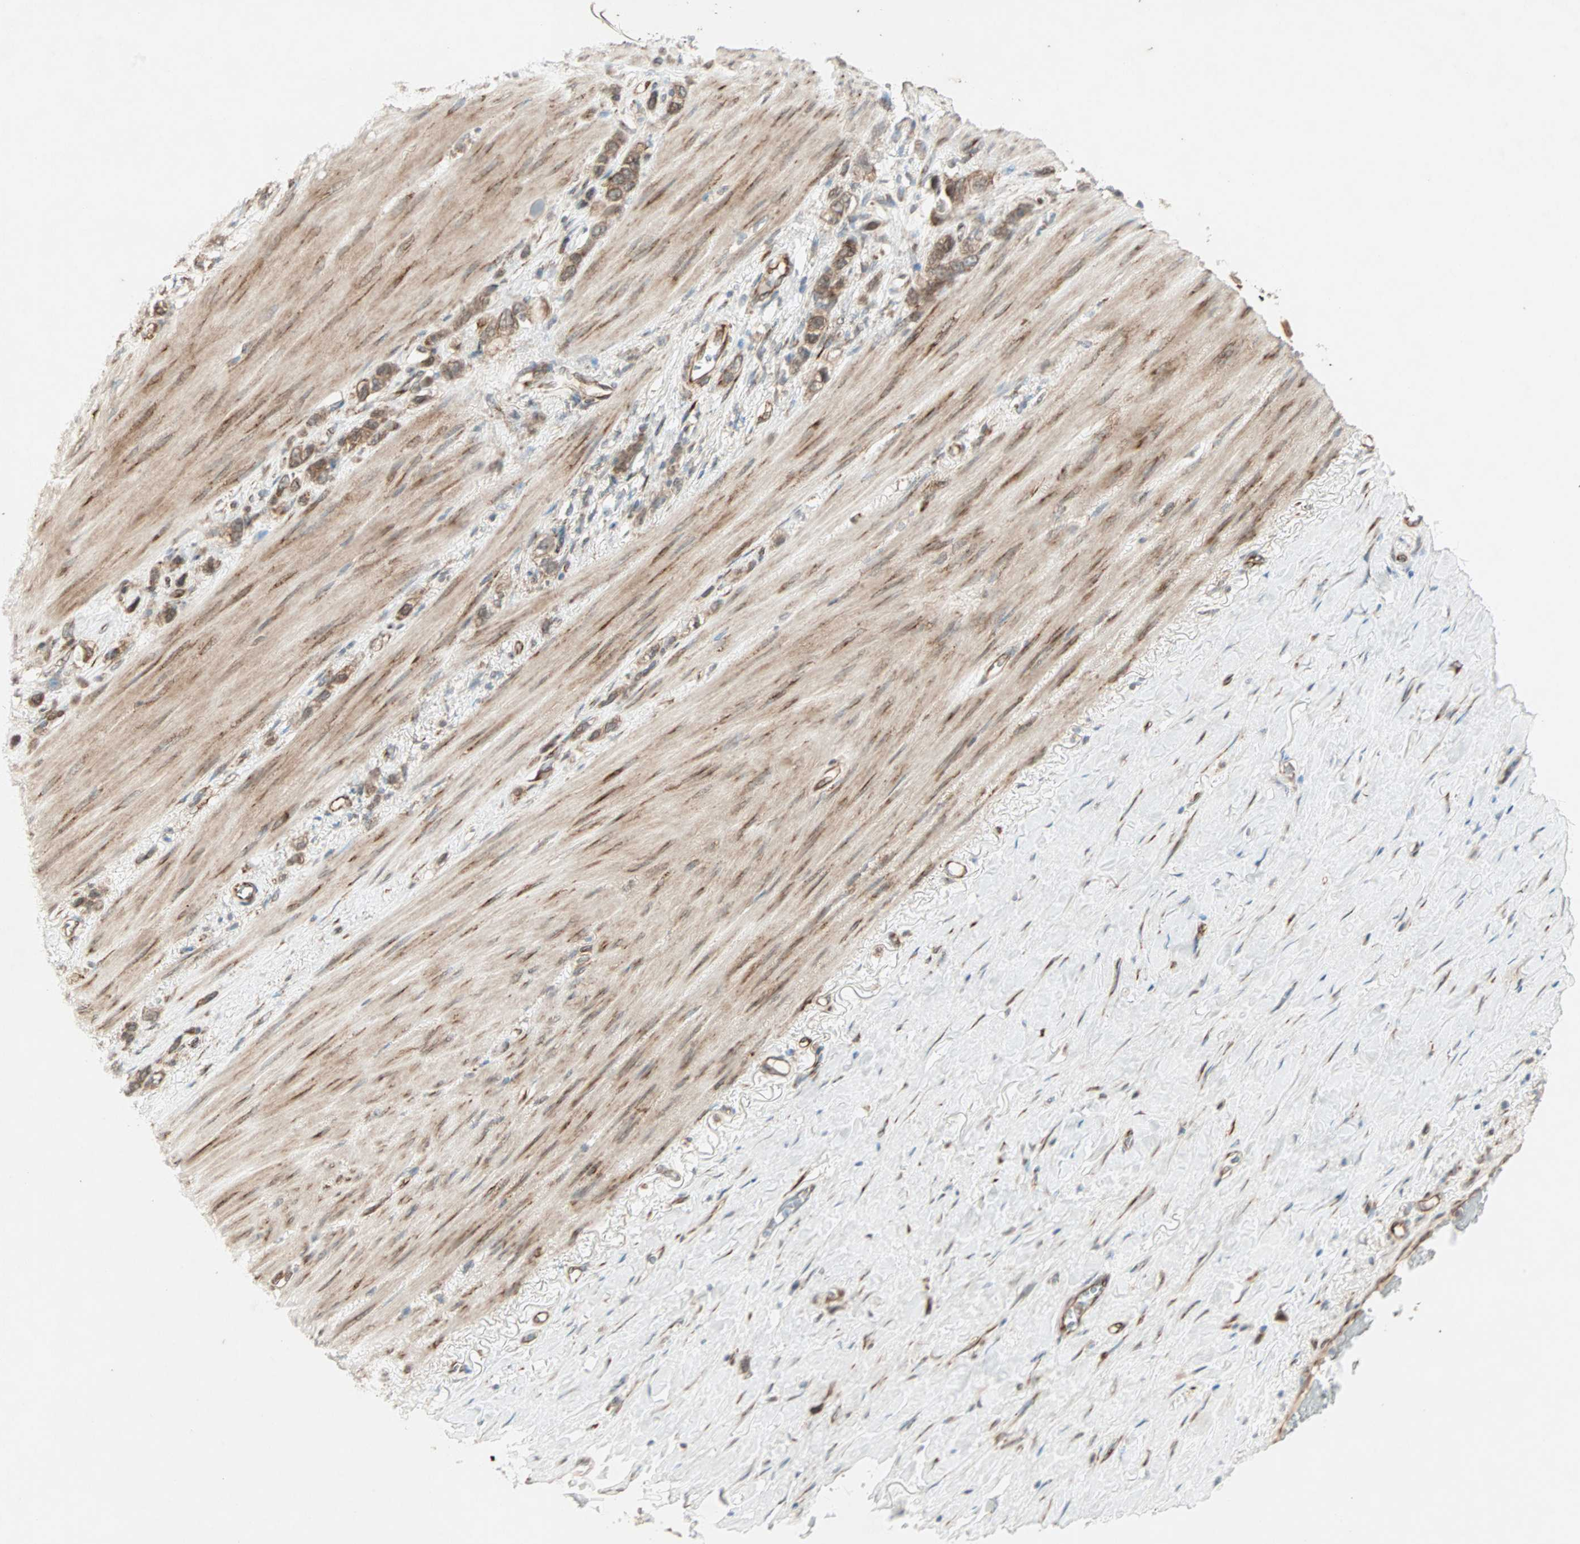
{"staining": {"intensity": "strong", "quantity": ">75%", "location": "cytoplasmic/membranous,nuclear"}, "tissue": "stomach cancer", "cell_type": "Tumor cells", "image_type": "cancer", "snomed": [{"axis": "morphology", "description": "Normal tissue, NOS"}, {"axis": "morphology", "description": "Adenocarcinoma, NOS"}, {"axis": "morphology", "description": "Adenocarcinoma, High grade"}, {"axis": "topography", "description": "Stomach, upper"}, {"axis": "topography", "description": "Stomach"}], "caption": "A high amount of strong cytoplasmic/membranous and nuclear expression is seen in approximately >75% of tumor cells in stomach high-grade adenocarcinoma tissue.", "gene": "ZNF37A", "patient": {"sex": "female", "age": 65}}